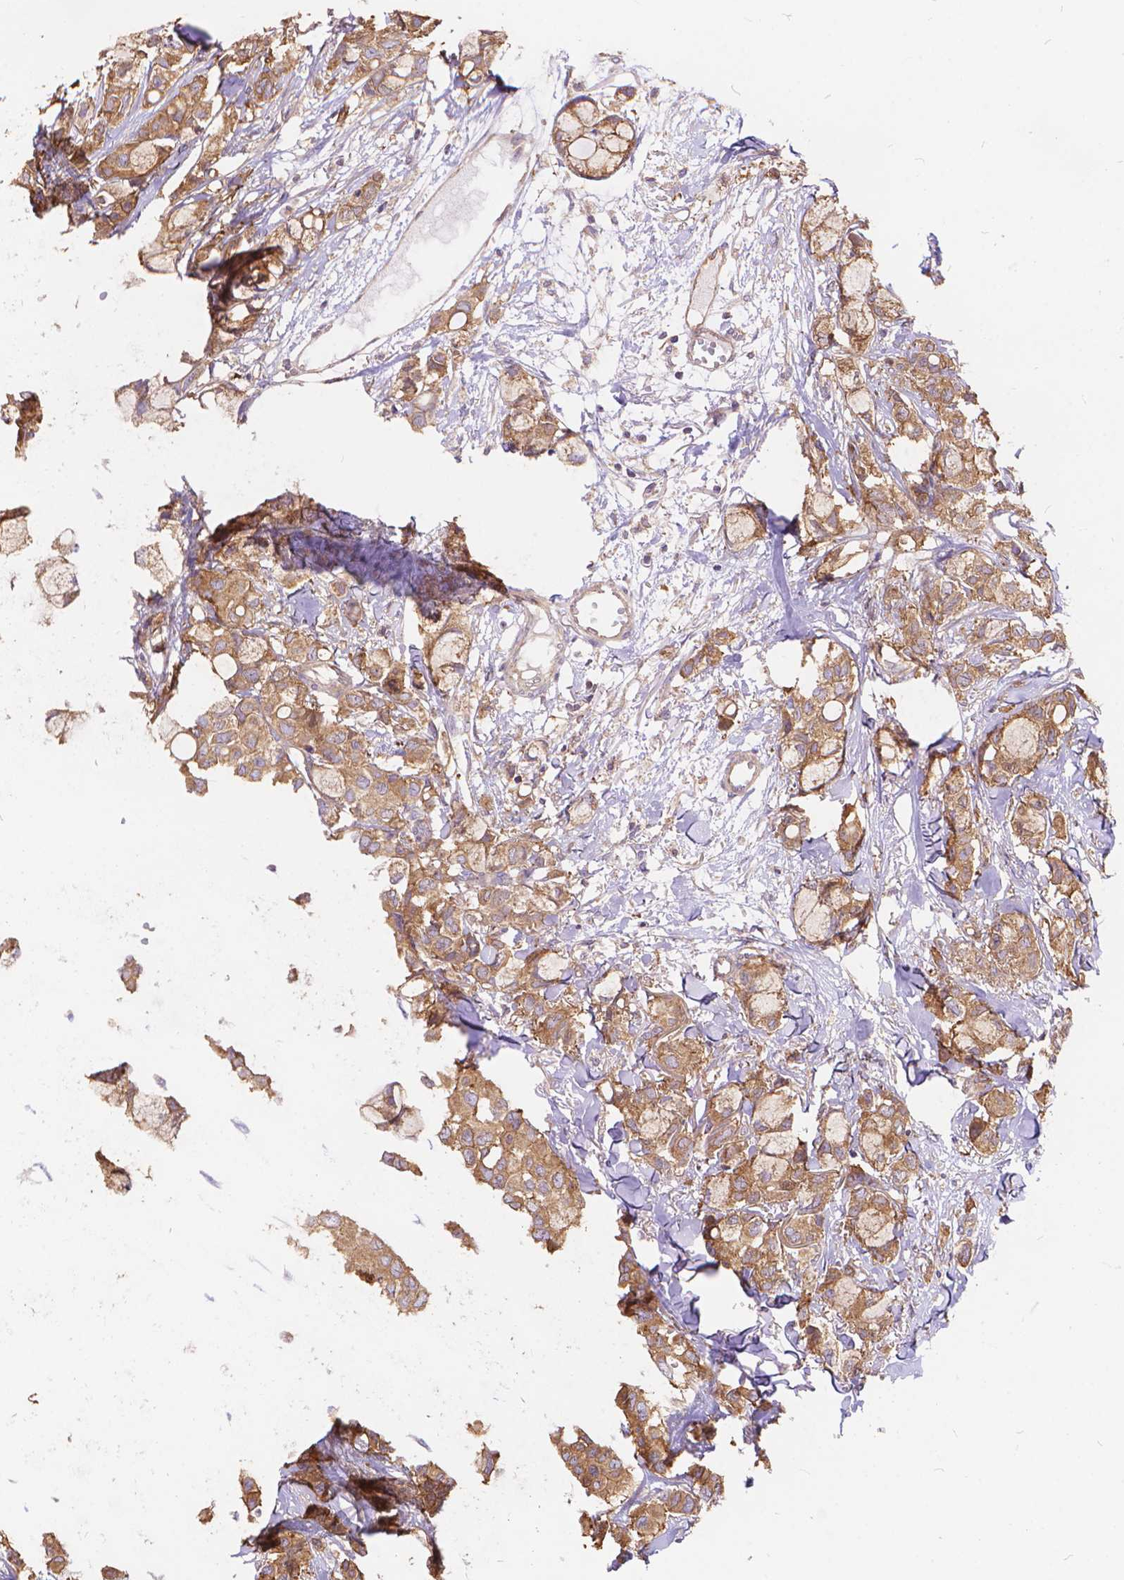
{"staining": {"intensity": "weak", "quantity": ">75%", "location": "cytoplasmic/membranous"}, "tissue": "breast cancer", "cell_type": "Tumor cells", "image_type": "cancer", "snomed": [{"axis": "morphology", "description": "Duct carcinoma"}, {"axis": "topography", "description": "Breast"}], "caption": "Immunohistochemical staining of breast intraductal carcinoma displays low levels of weak cytoplasmic/membranous protein expression in about >75% of tumor cells.", "gene": "ARAP1", "patient": {"sex": "female", "age": 85}}